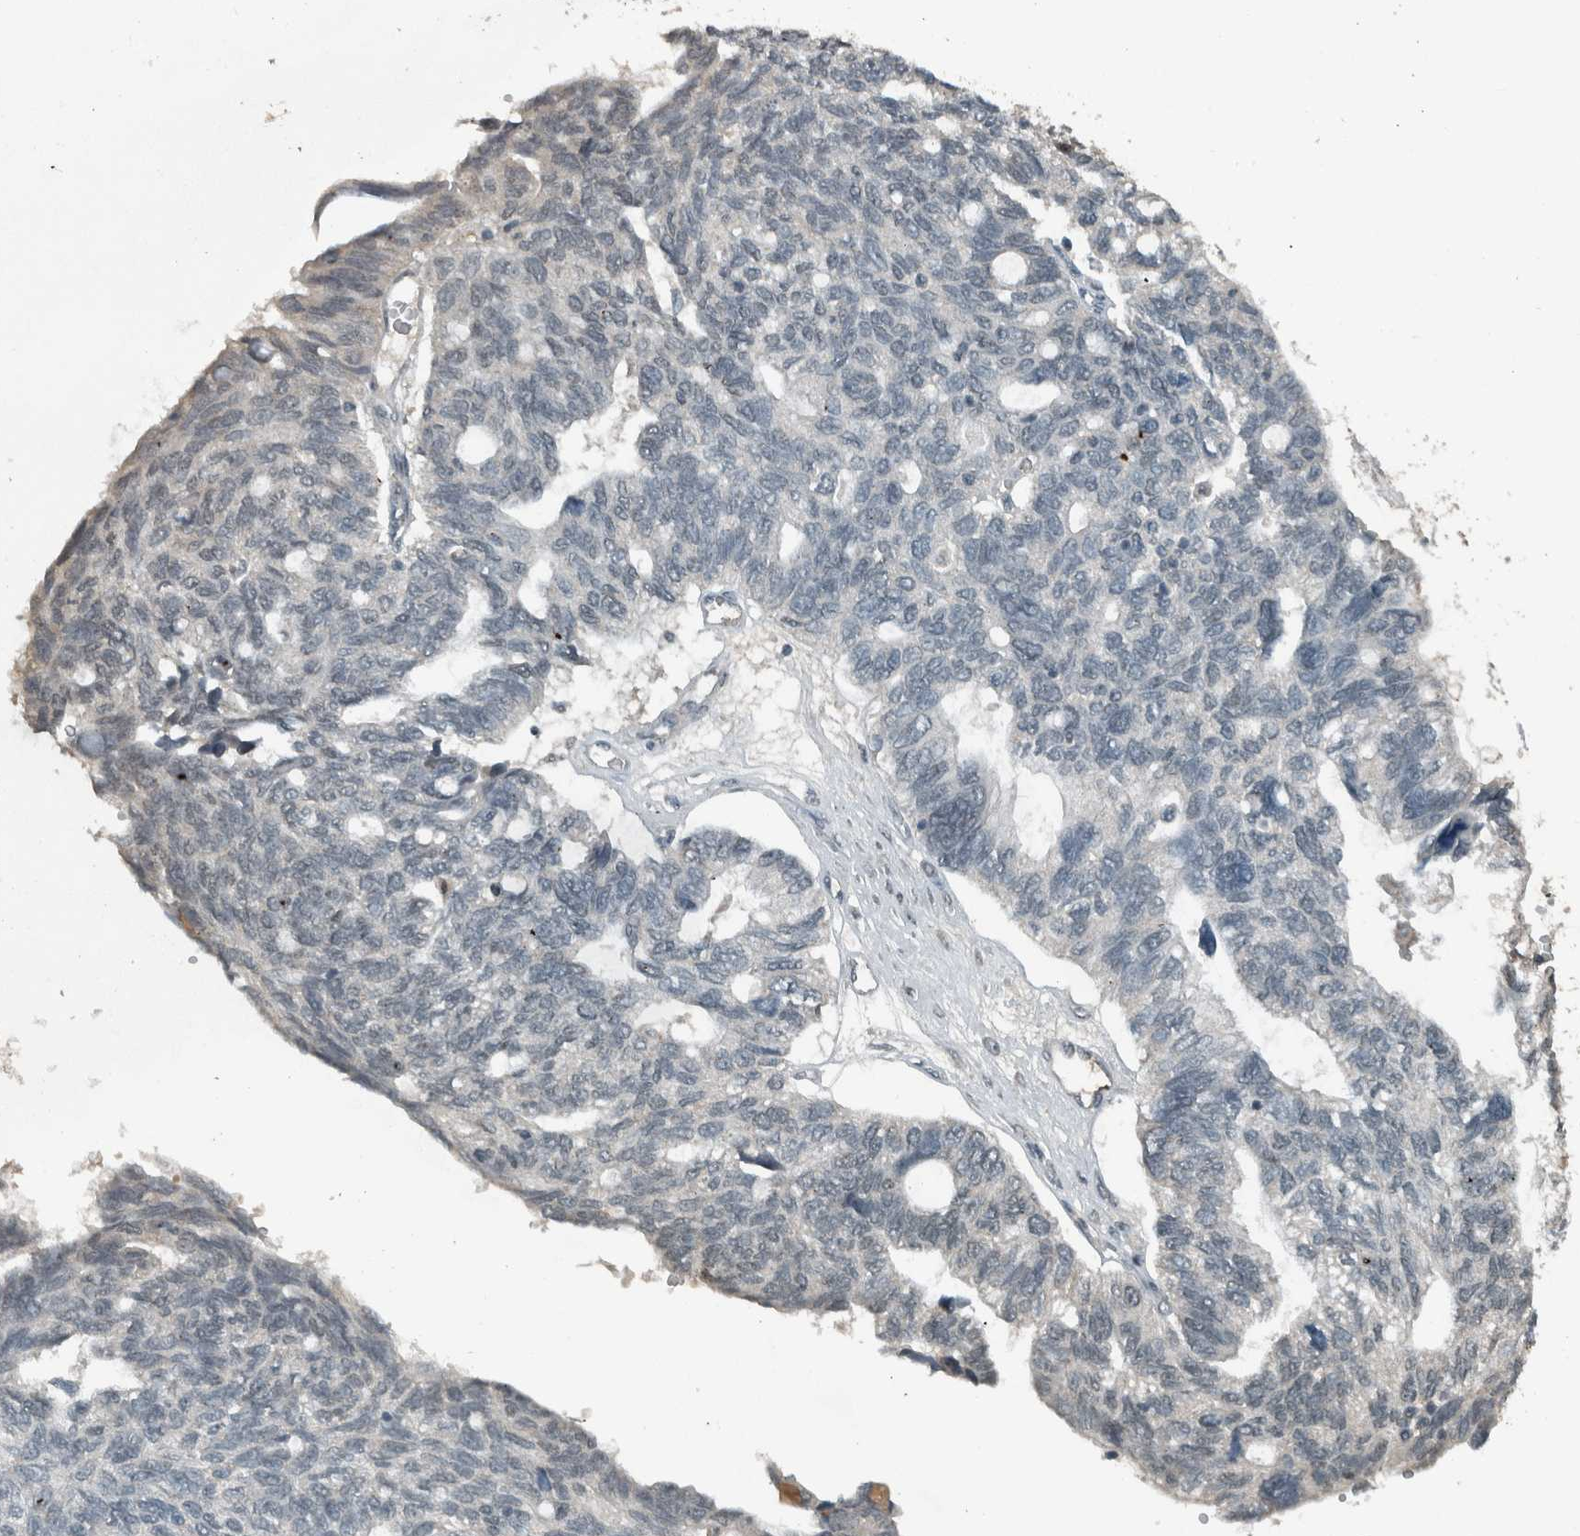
{"staining": {"intensity": "negative", "quantity": "none", "location": "none"}, "tissue": "ovarian cancer", "cell_type": "Tumor cells", "image_type": "cancer", "snomed": [{"axis": "morphology", "description": "Cystadenocarcinoma, serous, NOS"}, {"axis": "topography", "description": "Ovary"}], "caption": "Tumor cells show no significant protein positivity in serous cystadenocarcinoma (ovarian). (DAB (3,3'-diaminobenzidine) immunohistochemistry visualized using brightfield microscopy, high magnification).", "gene": "ZNF24", "patient": {"sex": "female", "age": 79}}